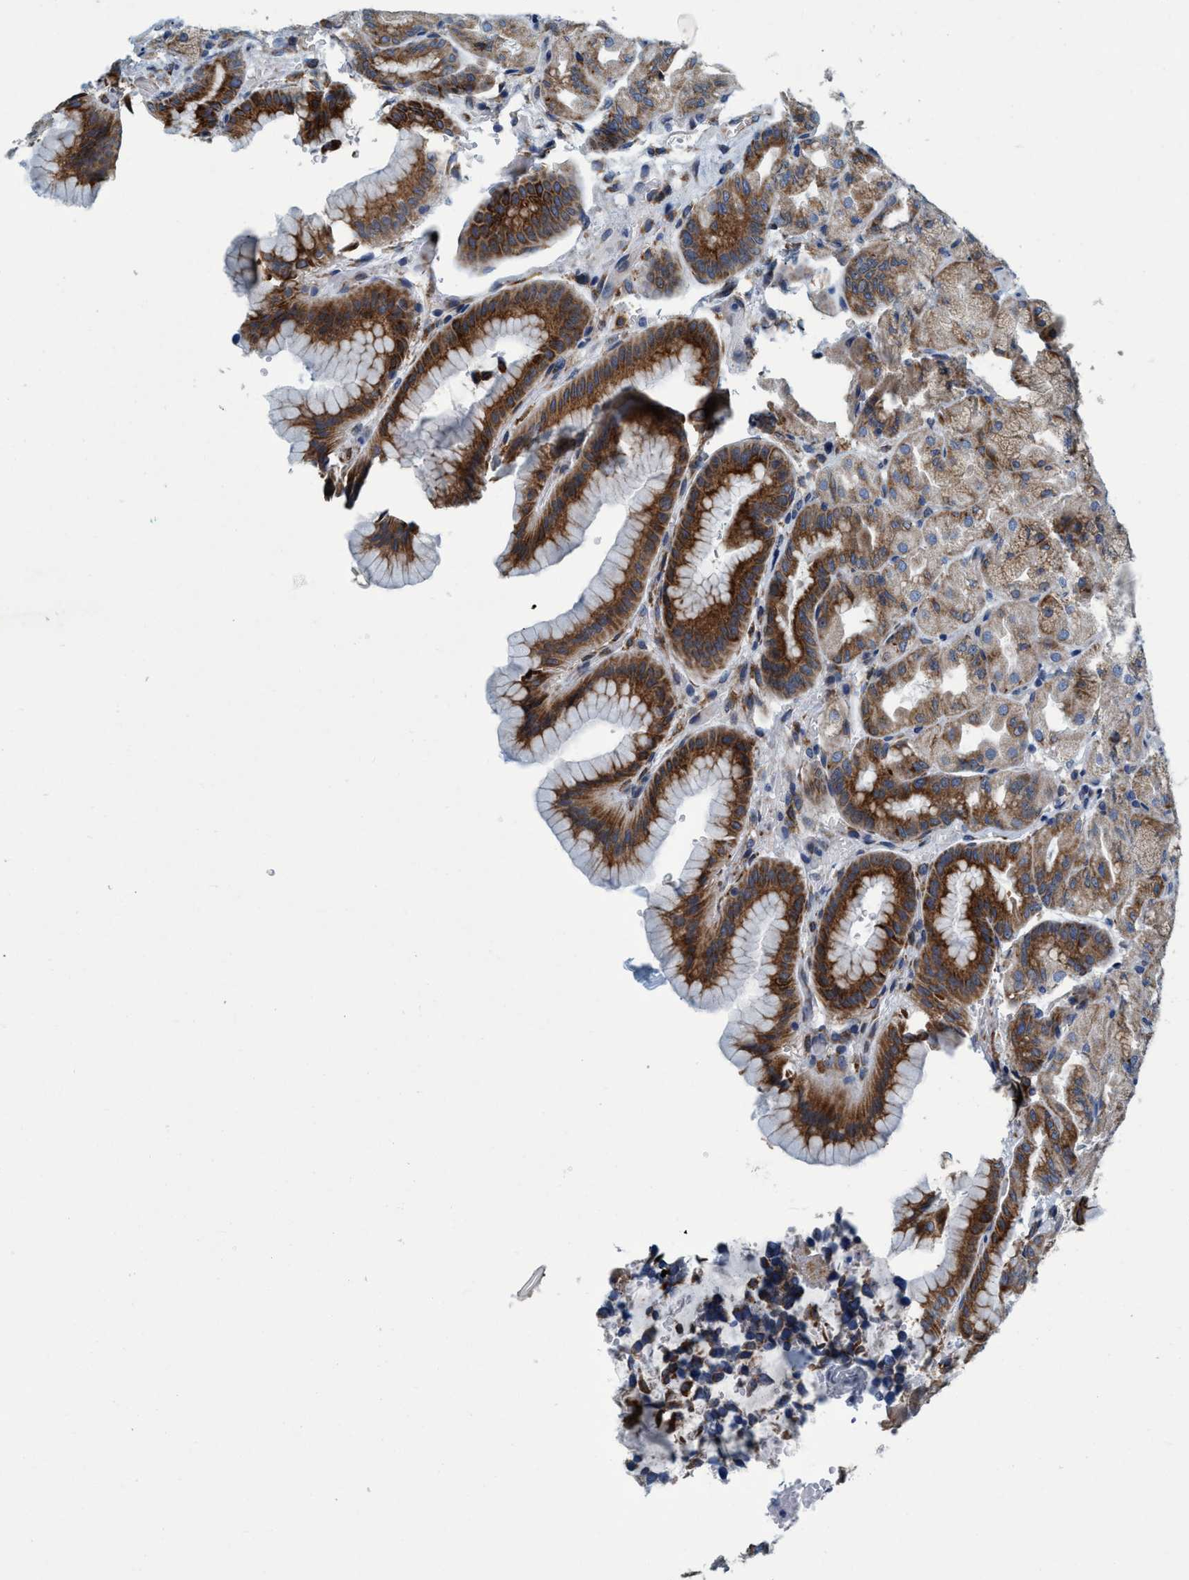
{"staining": {"intensity": "strong", "quantity": ">75%", "location": "cytoplasmic/membranous"}, "tissue": "stomach", "cell_type": "Glandular cells", "image_type": "normal", "snomed": [{"axis": "morphology", "description": "Normal tissue, NOS"}, {"axis": "morphology", "description": "Carcinoid, malignant, NOS"}, {"axis": "topography", "description": "Stomach, upper"}], "caption": "This histopathology image shows immunohistochemistry (IHC) staining of unremarkable human stomach, with high strong cytoplasmic/membranous positivity in about >75% of glandular cells.", "gene": "ARMC9", "patient": {"sex": "male", "age": 39}}